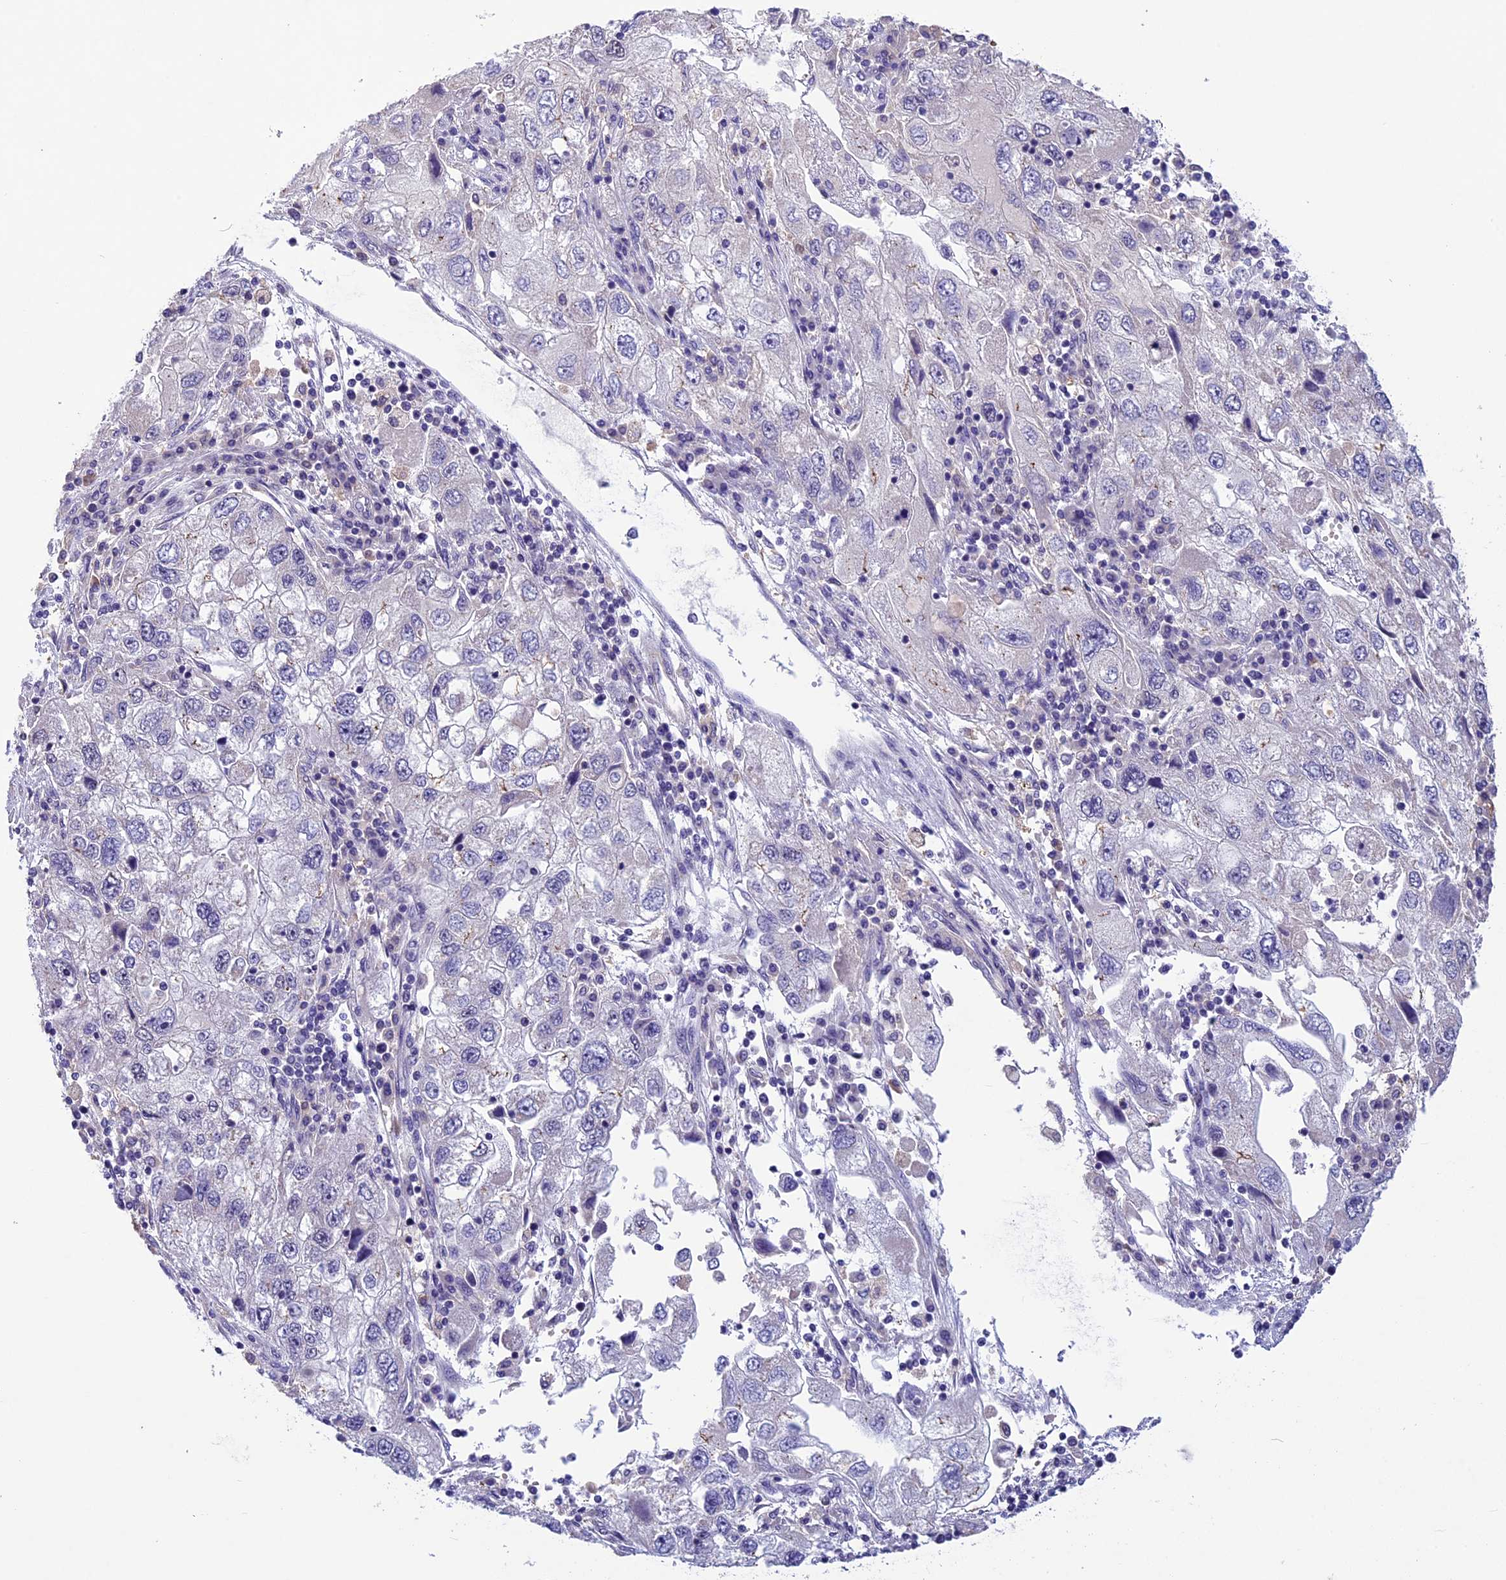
{"staining": {"intensity": "negative", "quantity": "none", "location": "none"}, "tissue": "endometrial cancer", "cell_type": "Tumor cells", "image_type": "cancer", "snomed": [{"axis": "morphology", "description": "Adenocarcinoma, NOS"}, {"axis": "topography", "description": "Endometrium"}], "caption": "Immunohistochemical staining of human adenocarcinoma (endometrial) shows no significant positivity in tumor cells.", "gene": "C3orf70", "patient": {"sex": "female", "age": 49}}